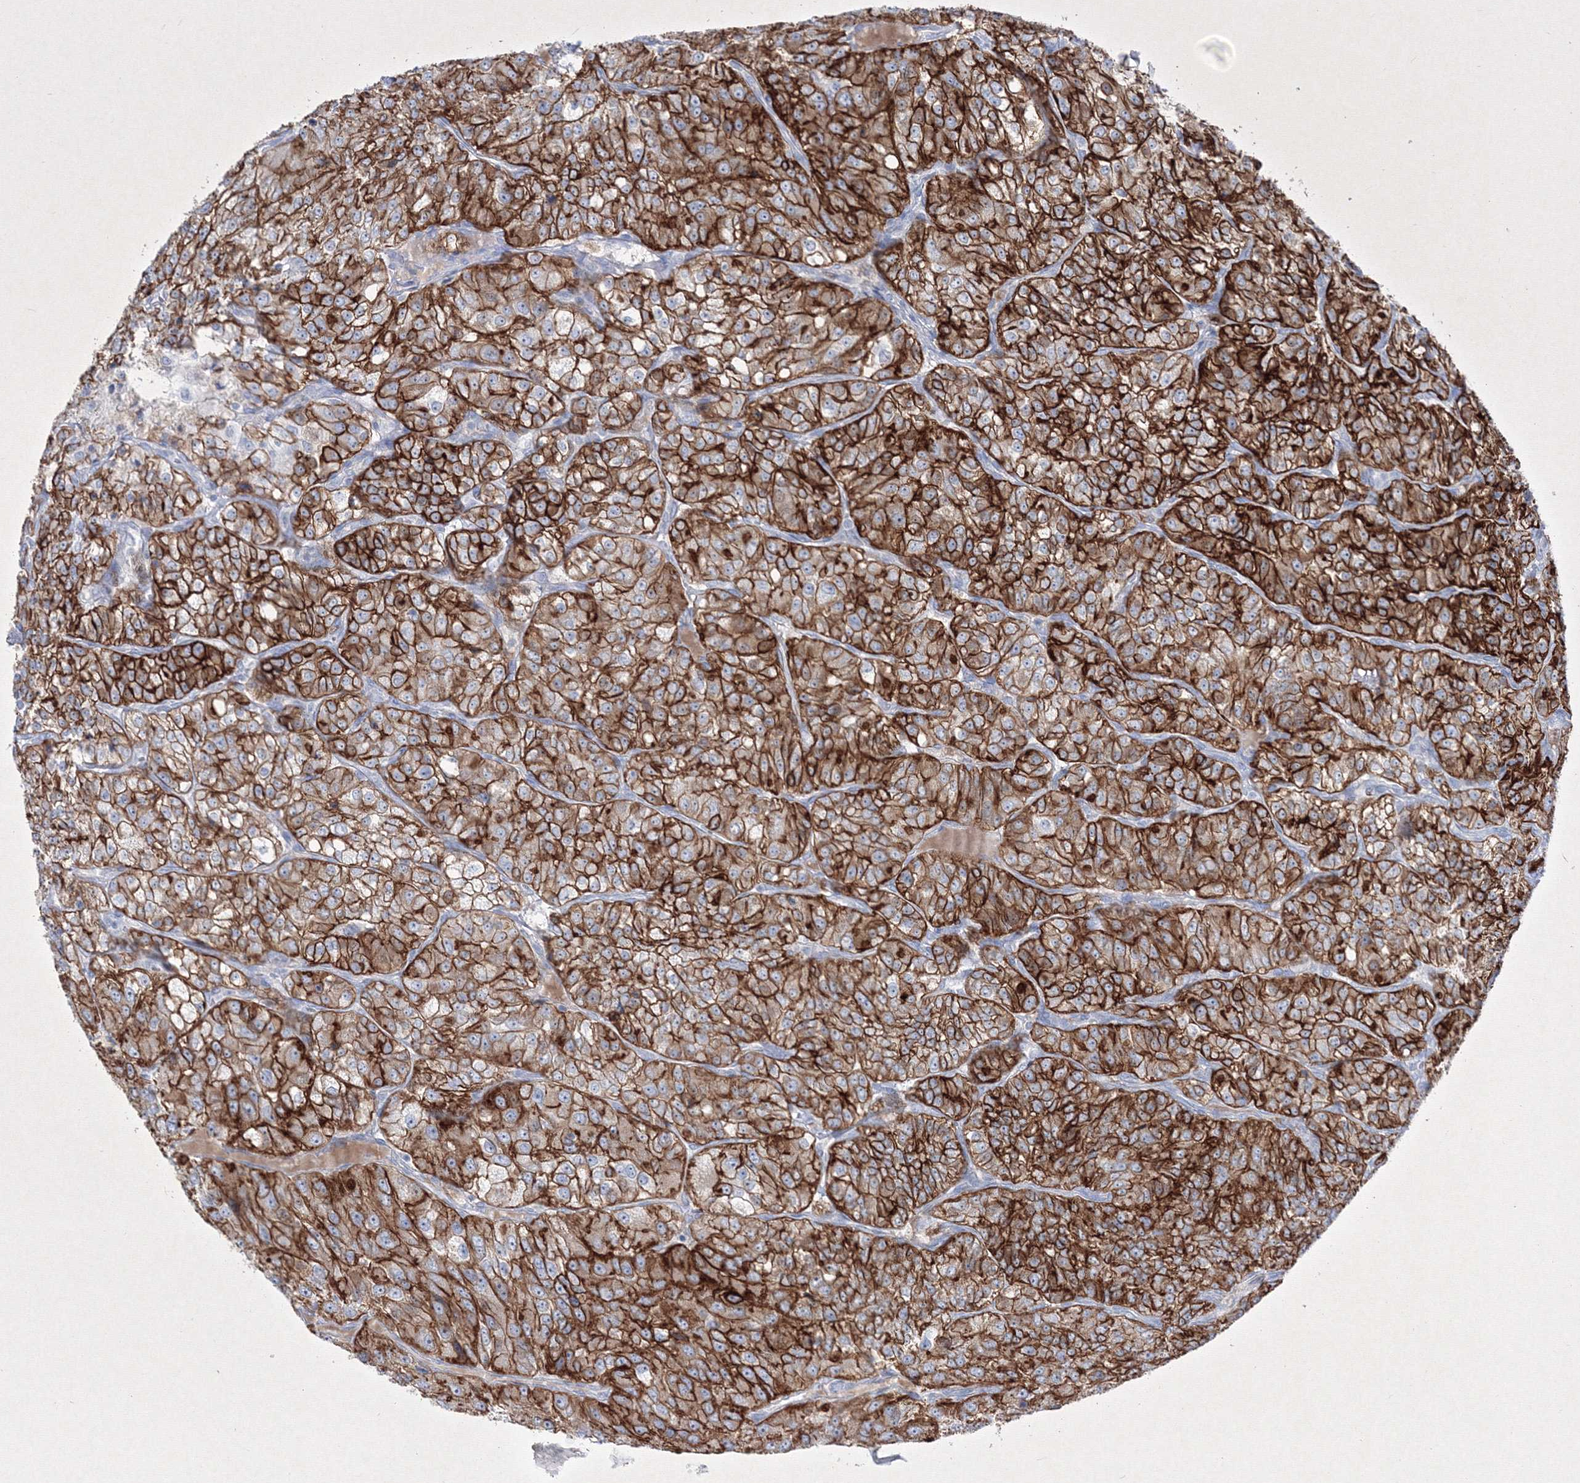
{"staining": {"intensity": "strong", "quantity": ">75%", "location": "cytoplasmic/membranous"}, "tissue": "renal cancer", "cell_type": "Tumor cells", "image_type": "cancer", "snomed": [{"axis": "morphology", "description": "Adenocarcinoma, NOS"}, {"axis": "topography", "description": "Kidney"}], "caption": "High-power microscopy captured an immunohistochemistry (IHC) photomicrograph of renal cancer (adenocarcinoma), revealing strong cytoplasmic/membranous expression in about >75% of tumor cells. (IHC, brightfield microscopy, high magnification).", "gene": "TMEM139", "patient": {"sex": "female", "age": 63}}